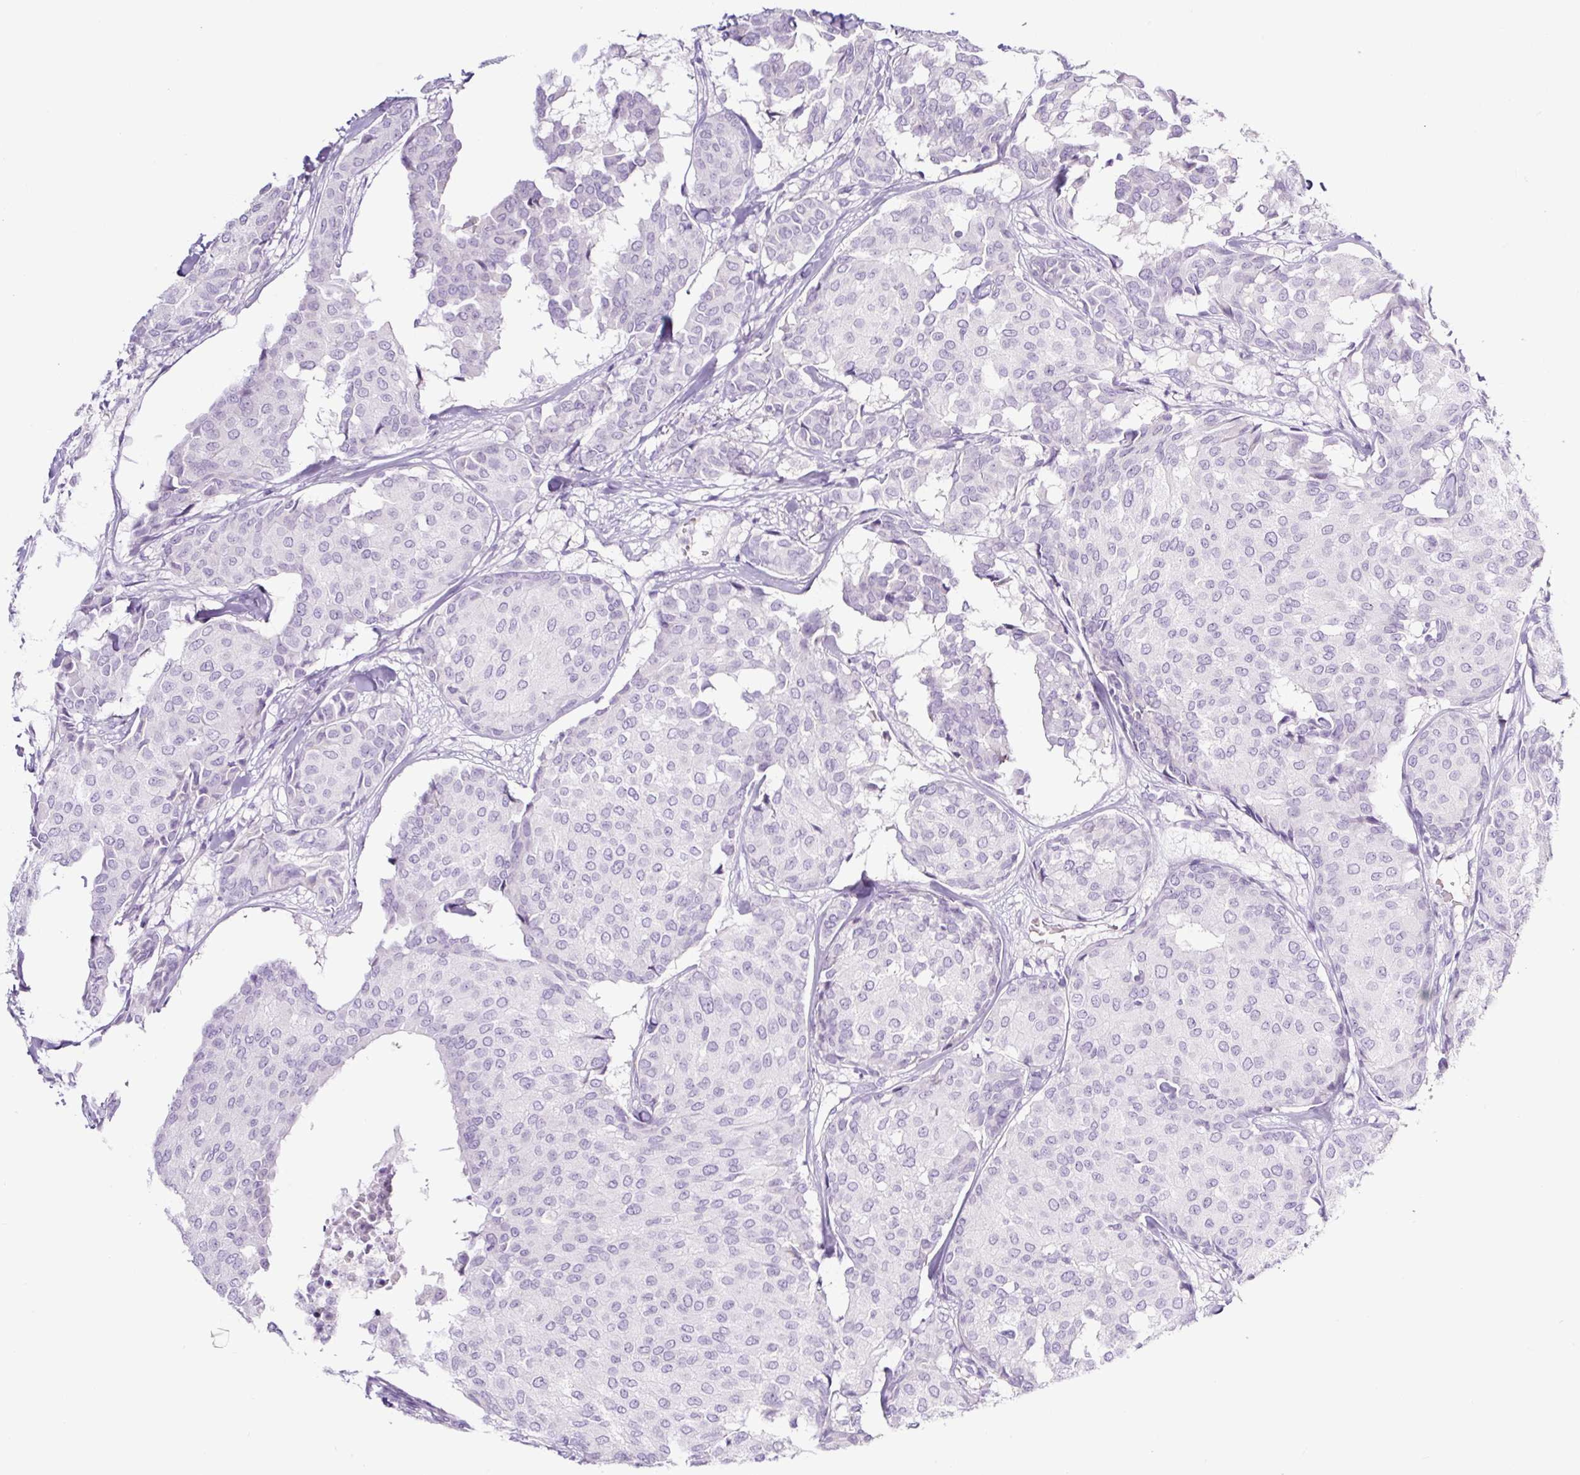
{"staining": {"intensity": "negative", "quantity": "none", "location": "none"}, "tissue": "breast cancer", "cell_type": "Tumor cells", "image_type": "cancer", "snomed": [{"axis": "morphology", "description": "Duct carcinoma"}, {"axis": "topography", "description": "Breast"}], "caption": "This is an immunohistochemistry (IHC) photomicrograph of infiltrating ductal carcinoma (breast). There is no staining in tumor cells.", "gene": "RNF212B", "patient": {"sex": "female", "age": 75}}